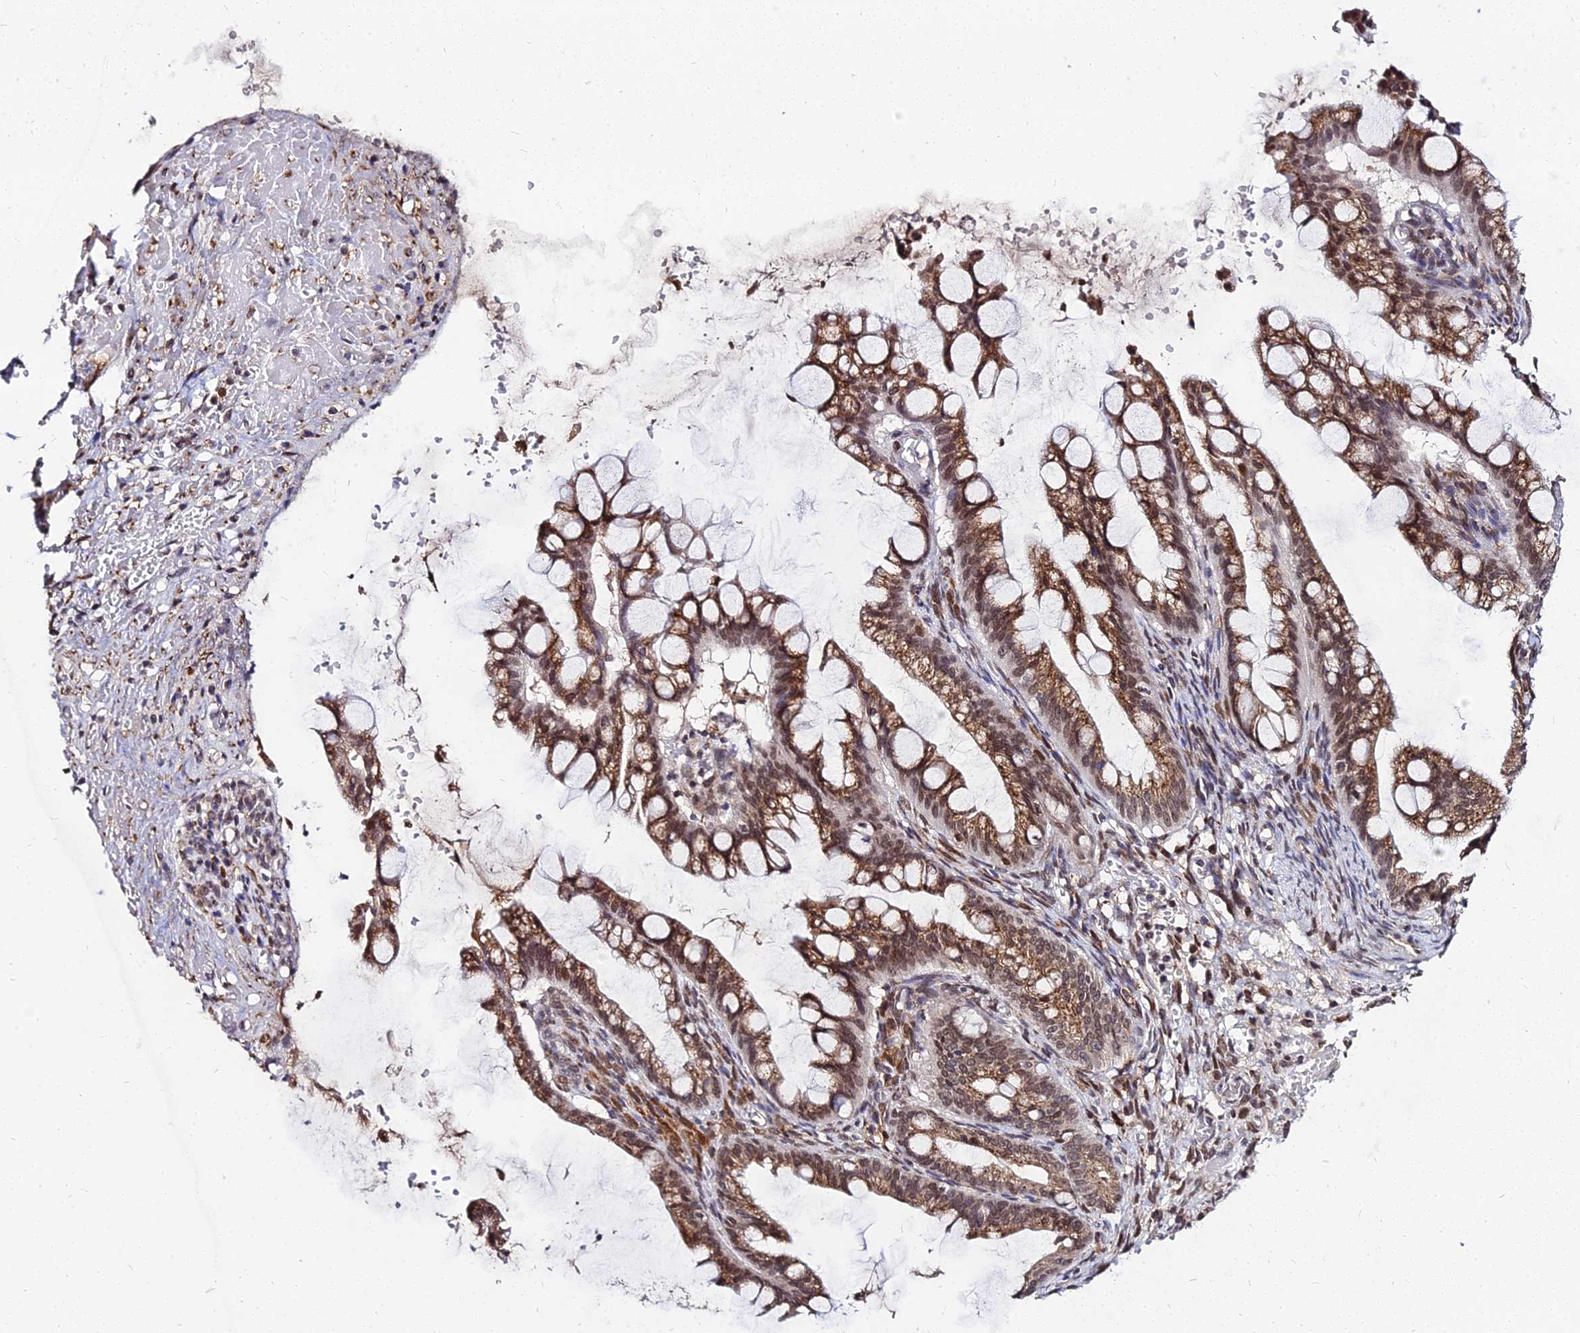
{"staining": {"intensity": "moderate", "quantity": ">75%", "location": "cytoplasmic/membranous,nuclear"}, "tissue": "ovarian cancer", "cell_type": "Tumor cells", "image_type": "cancer", "snomed": [{"axis": "morphology", "description": "Cystadenocarcinoma, mucinous, NOS"}, {"axis": "topography", "description": "Ovary"}], "caption": "This micrograph exhibits IHC staining of mucinous cystadenocarcinoma (ovarian), with medium moderate cytoplasmic/membranous and nuclear expression in approximately >75% of tumor cells.", "gene": "RNF121", "patient": {"sex": "female", "age": 73}}